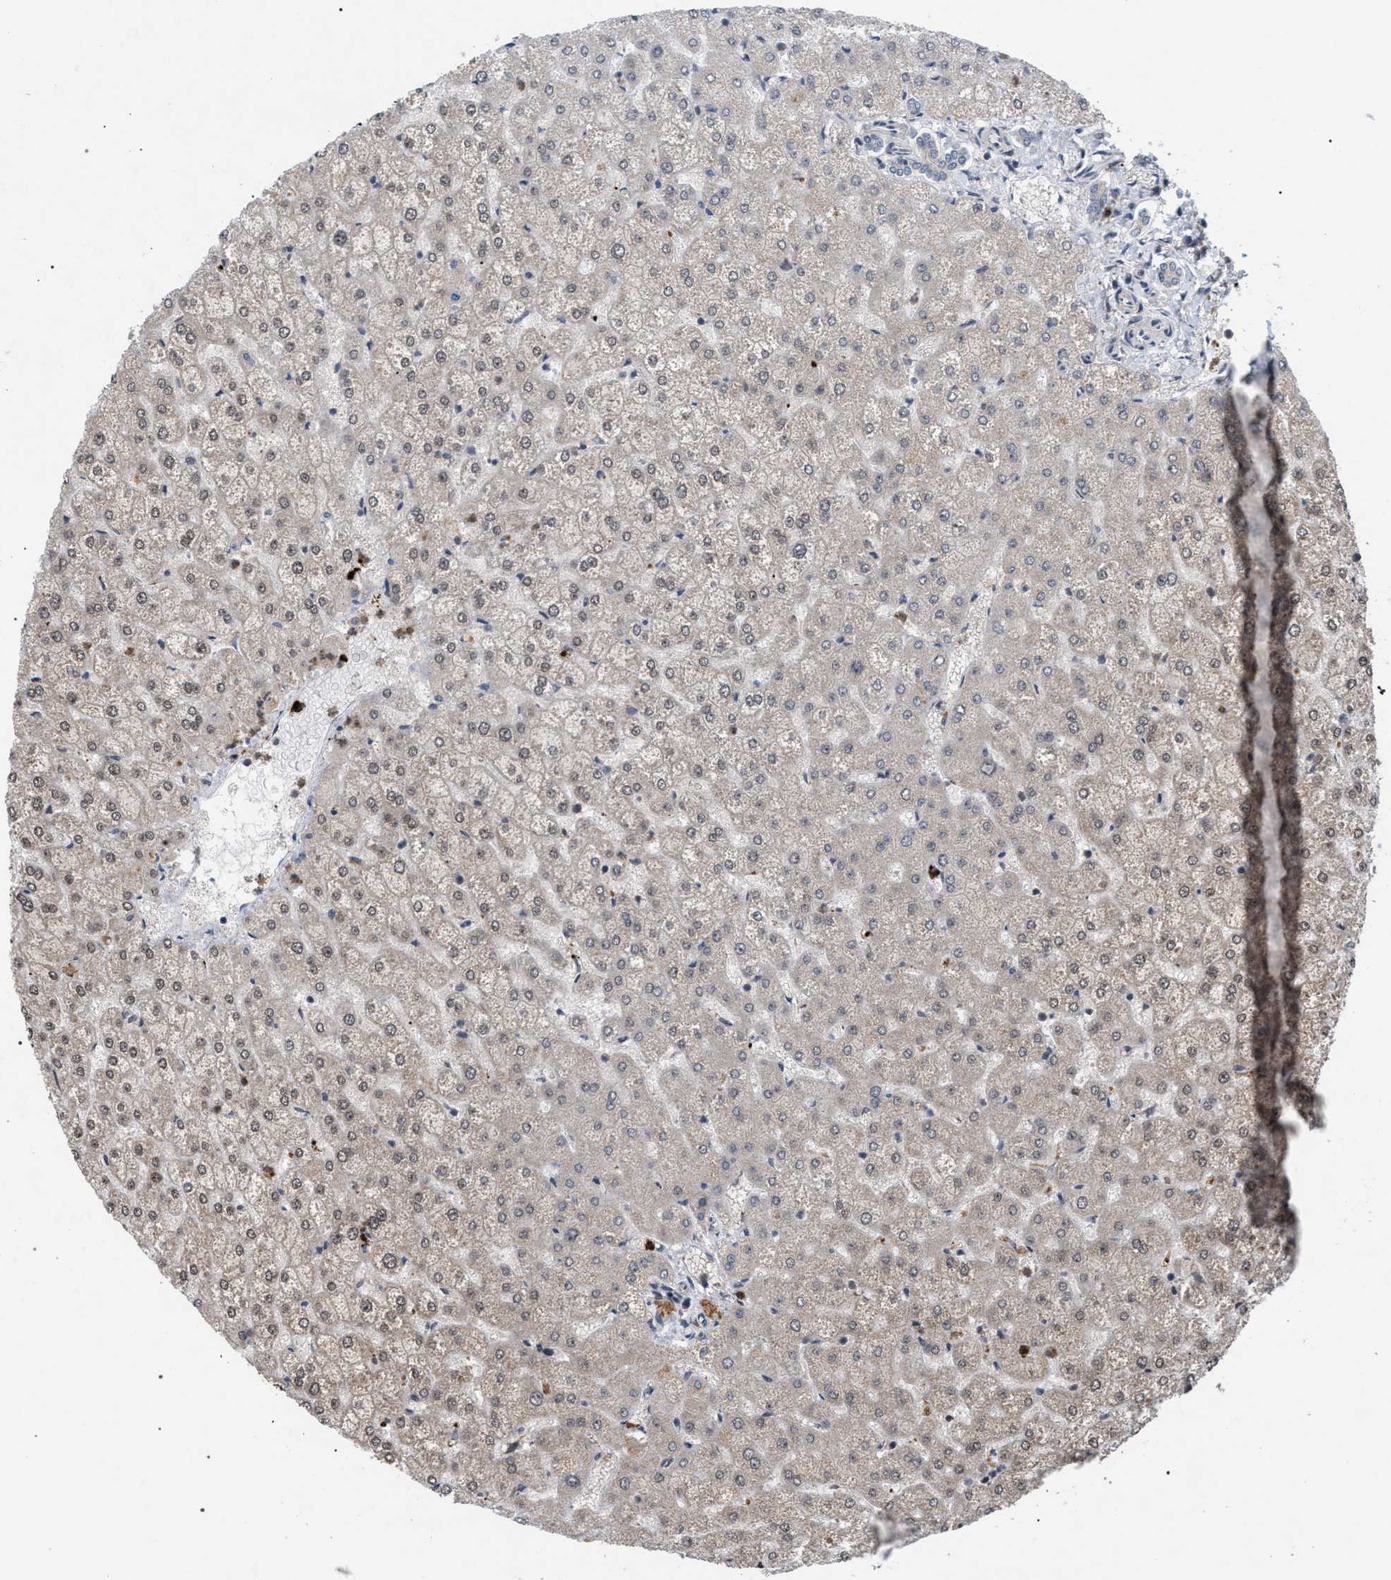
{"staining": {"intensity": "negative", "quantity": "none", "location": "none"}, "tissue": "liver", "cell_type": "Cholangiocytes", "image_type": "normal", "snomed": [{"axis": "morphology", "description": "Normal tissue, NOS"}, {"axis": "topography", "description": "Liver"}], "caption": "Unremarkable liver was stained to show a protein in brown. There is no significant staining in cholangiocytes.", "gene": "IRAK4", "patient": {"sex": "female", "age": 32}}